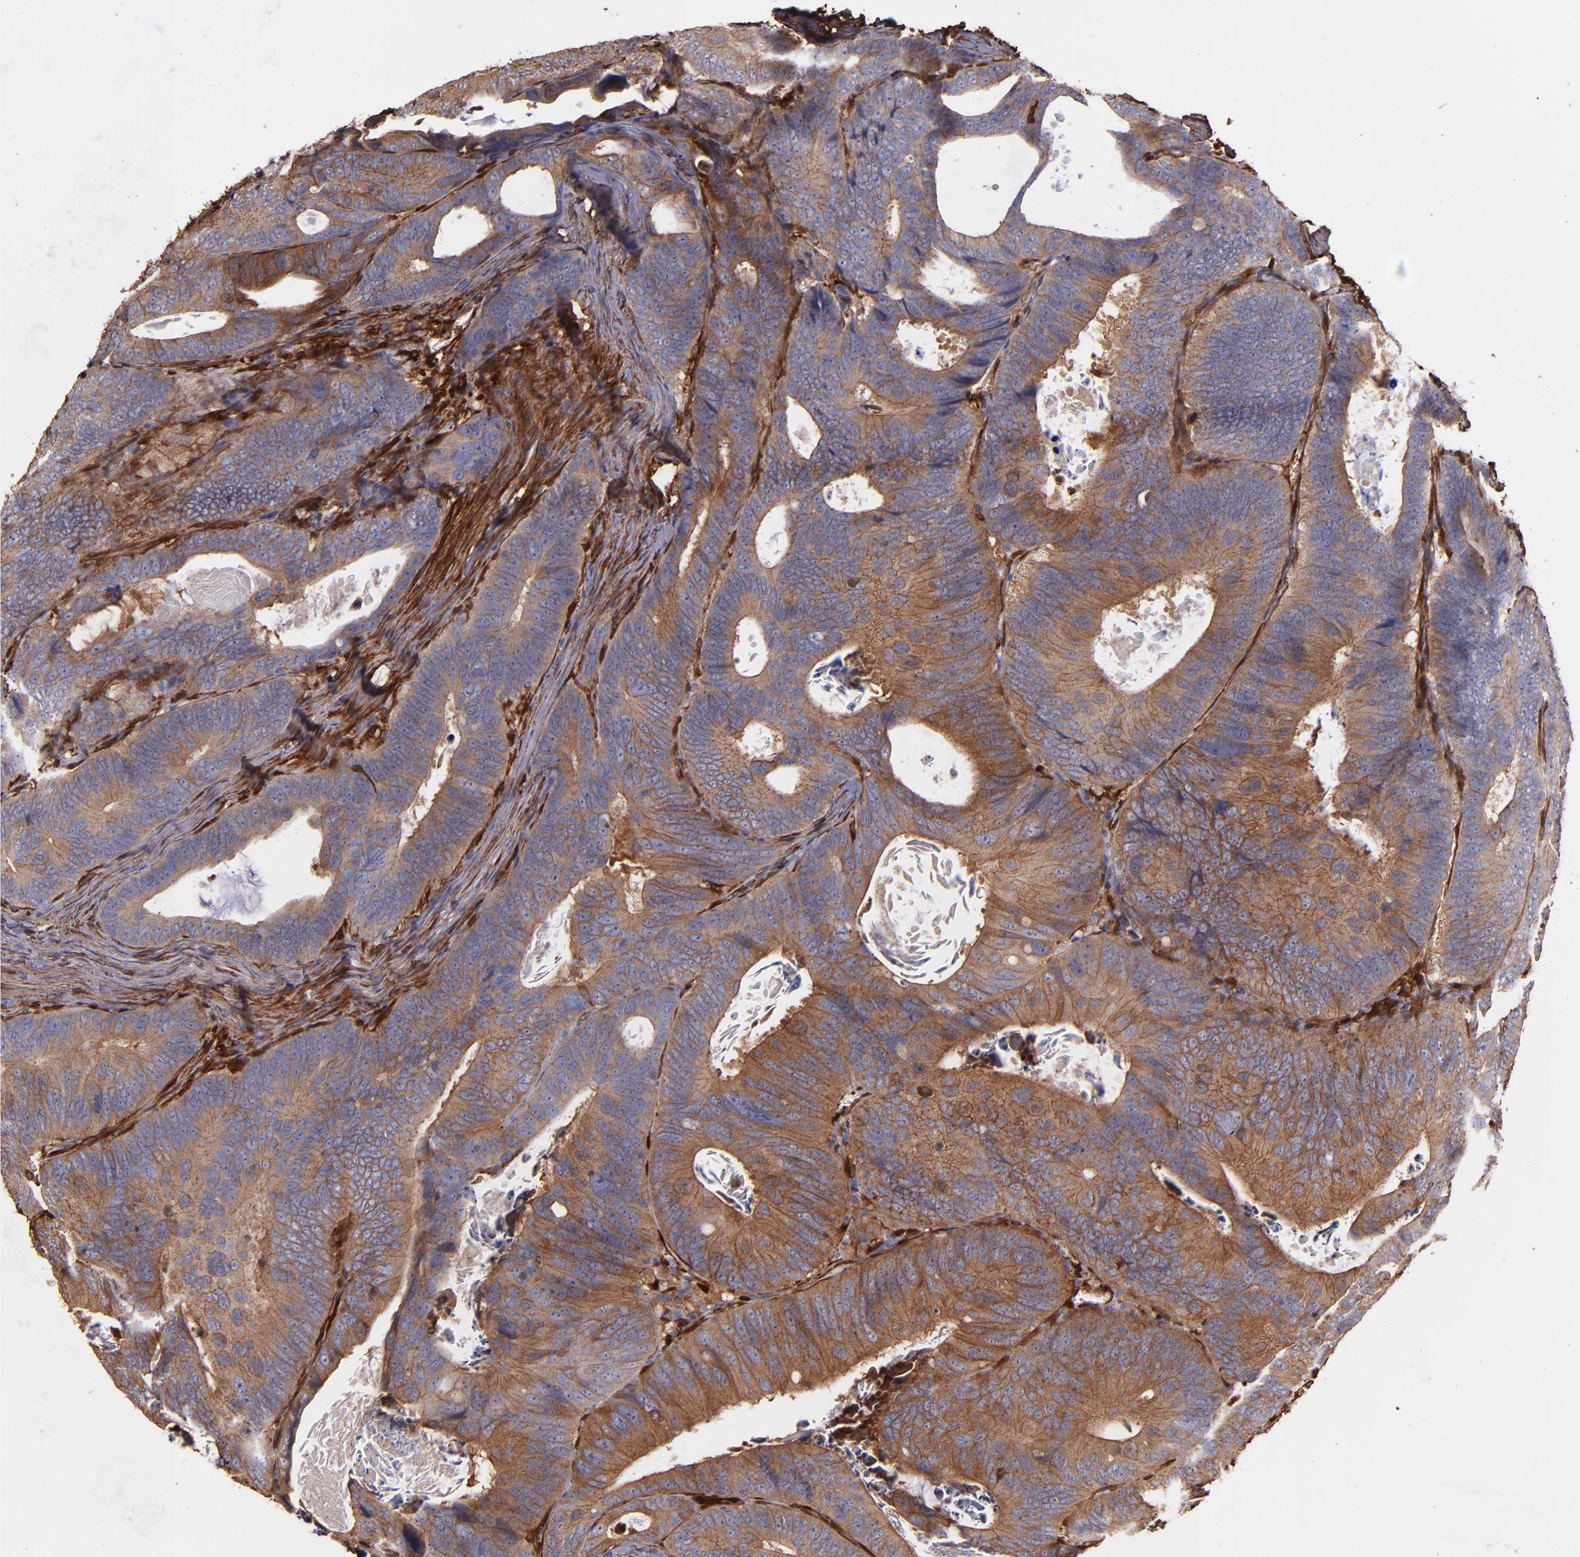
{"staining": {"intensity": "moderate", "quantity": ">75%", "location": "cytoplasmic/membranous"}, "tissue": "colorectal cancer", "cell_type": "Tumor cells", "image_type": "cancer", "snomed": [{"axis": "morphology", "description": "Adenocarcinoma, NOS"}, {"axis": "topography", "description": "Colon"}], "caption": "Adenocarcinoma (colorectal) tissue shows moderate cytoplasmic/membranous staining in approximately >75% of tumor cells", "gene": "VCL", "patient": {"sex": "female", "age": 55}}